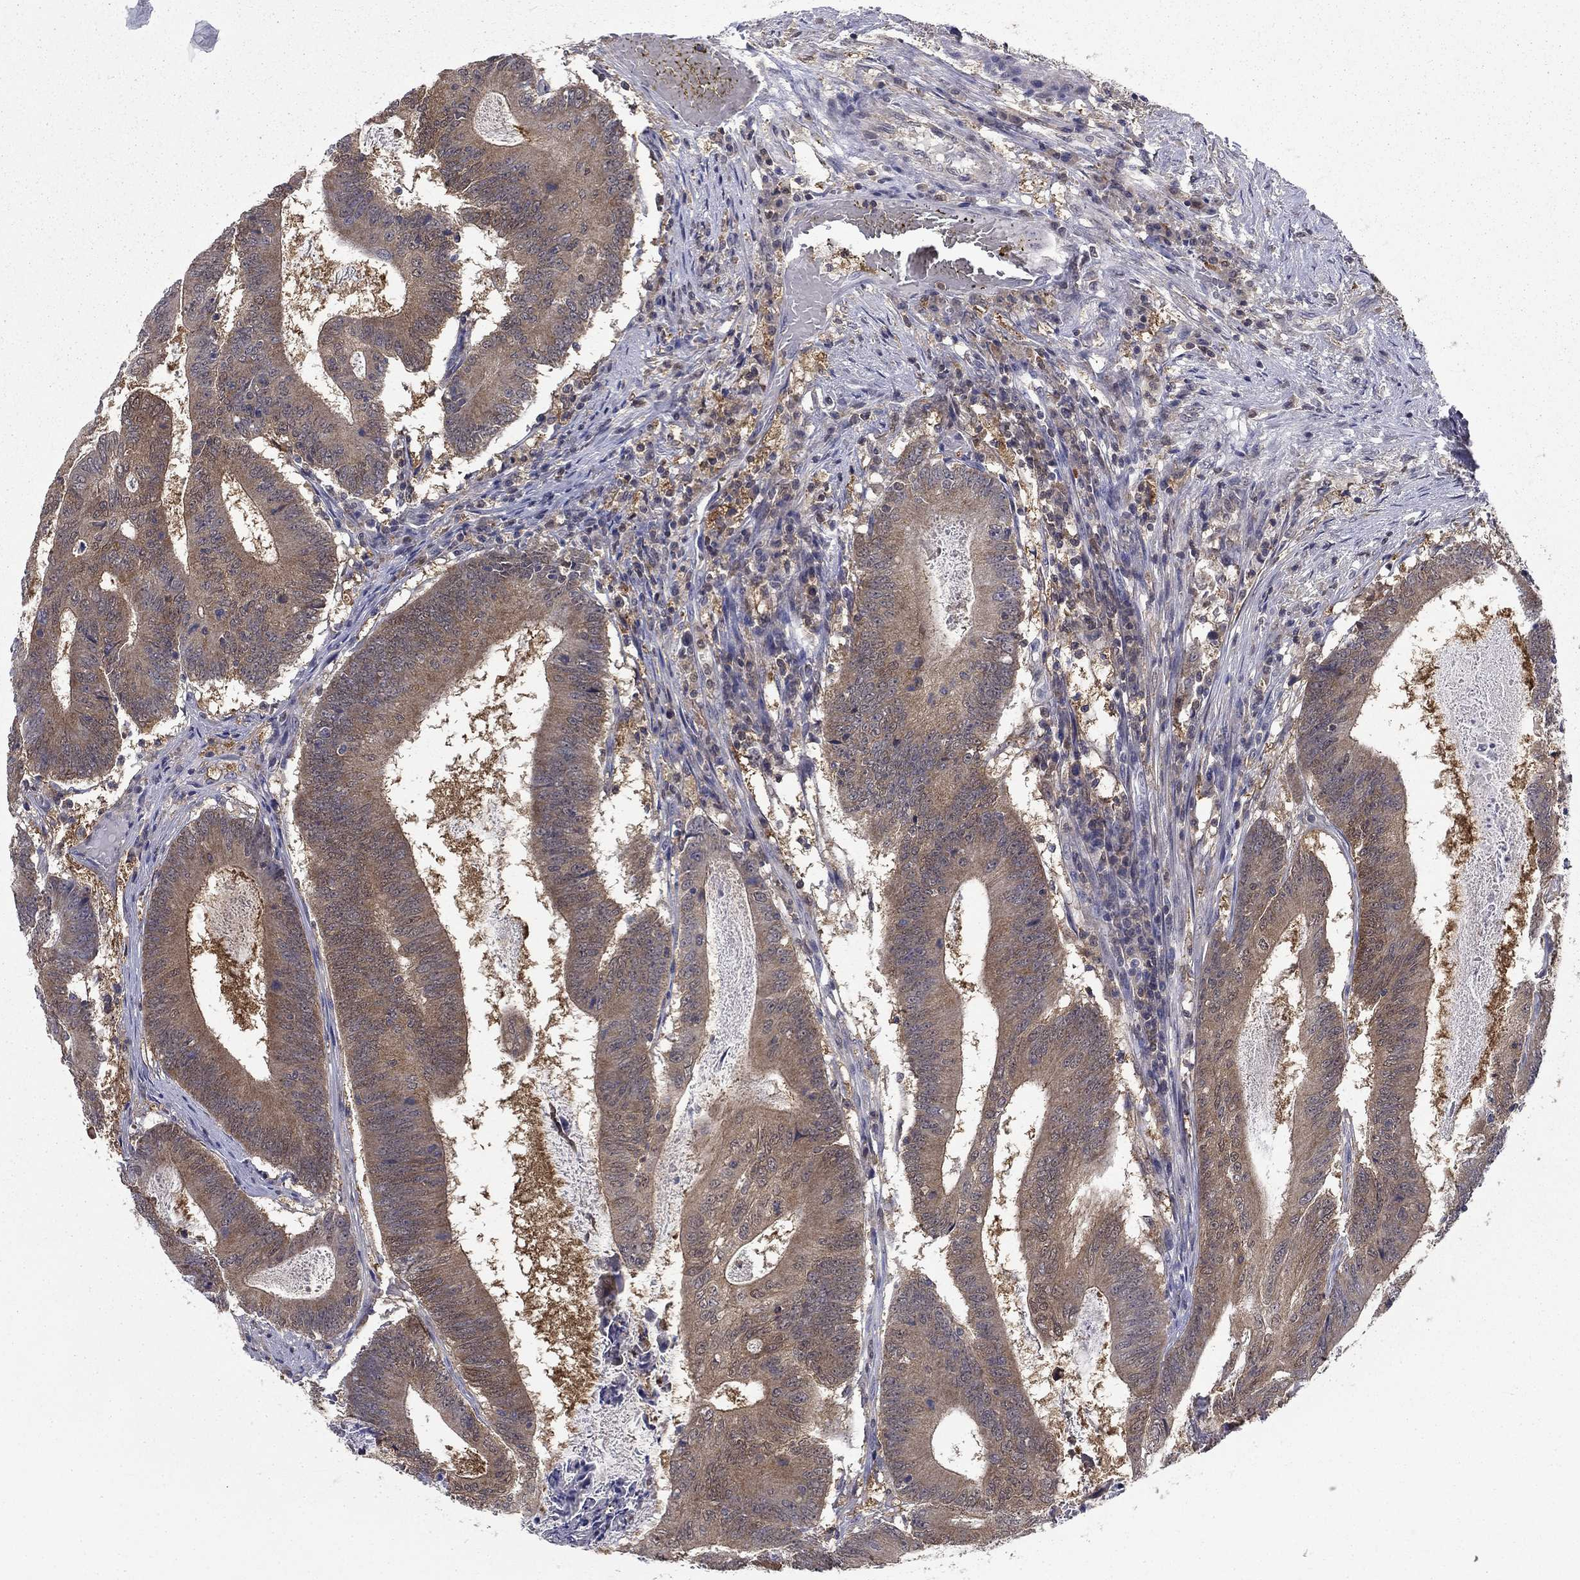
{"staining": {"intensity": "weak", "quantity": ">75%", "location": "cytoplasmic/membranous"}, "tissue": "colorectal cancer", "cell_type": "Tumor cells", "image_type": "cancer", "snomed": [{"axis": "morphology", "description": "Adenocarcinoma, NOS"}, {"axis": "topography", "description": "Colon"}], "caption": "Protein expression analysis of human adenocarcinoma (colorectal) reveals weak cytoplasmic/membranous positivity in about >75% of tumor cells. (brown staining indicates protein expression, while blue staining denotes nuclei).", "gene": "NIT2", "patient": {"sex": "female", "age": 70}}